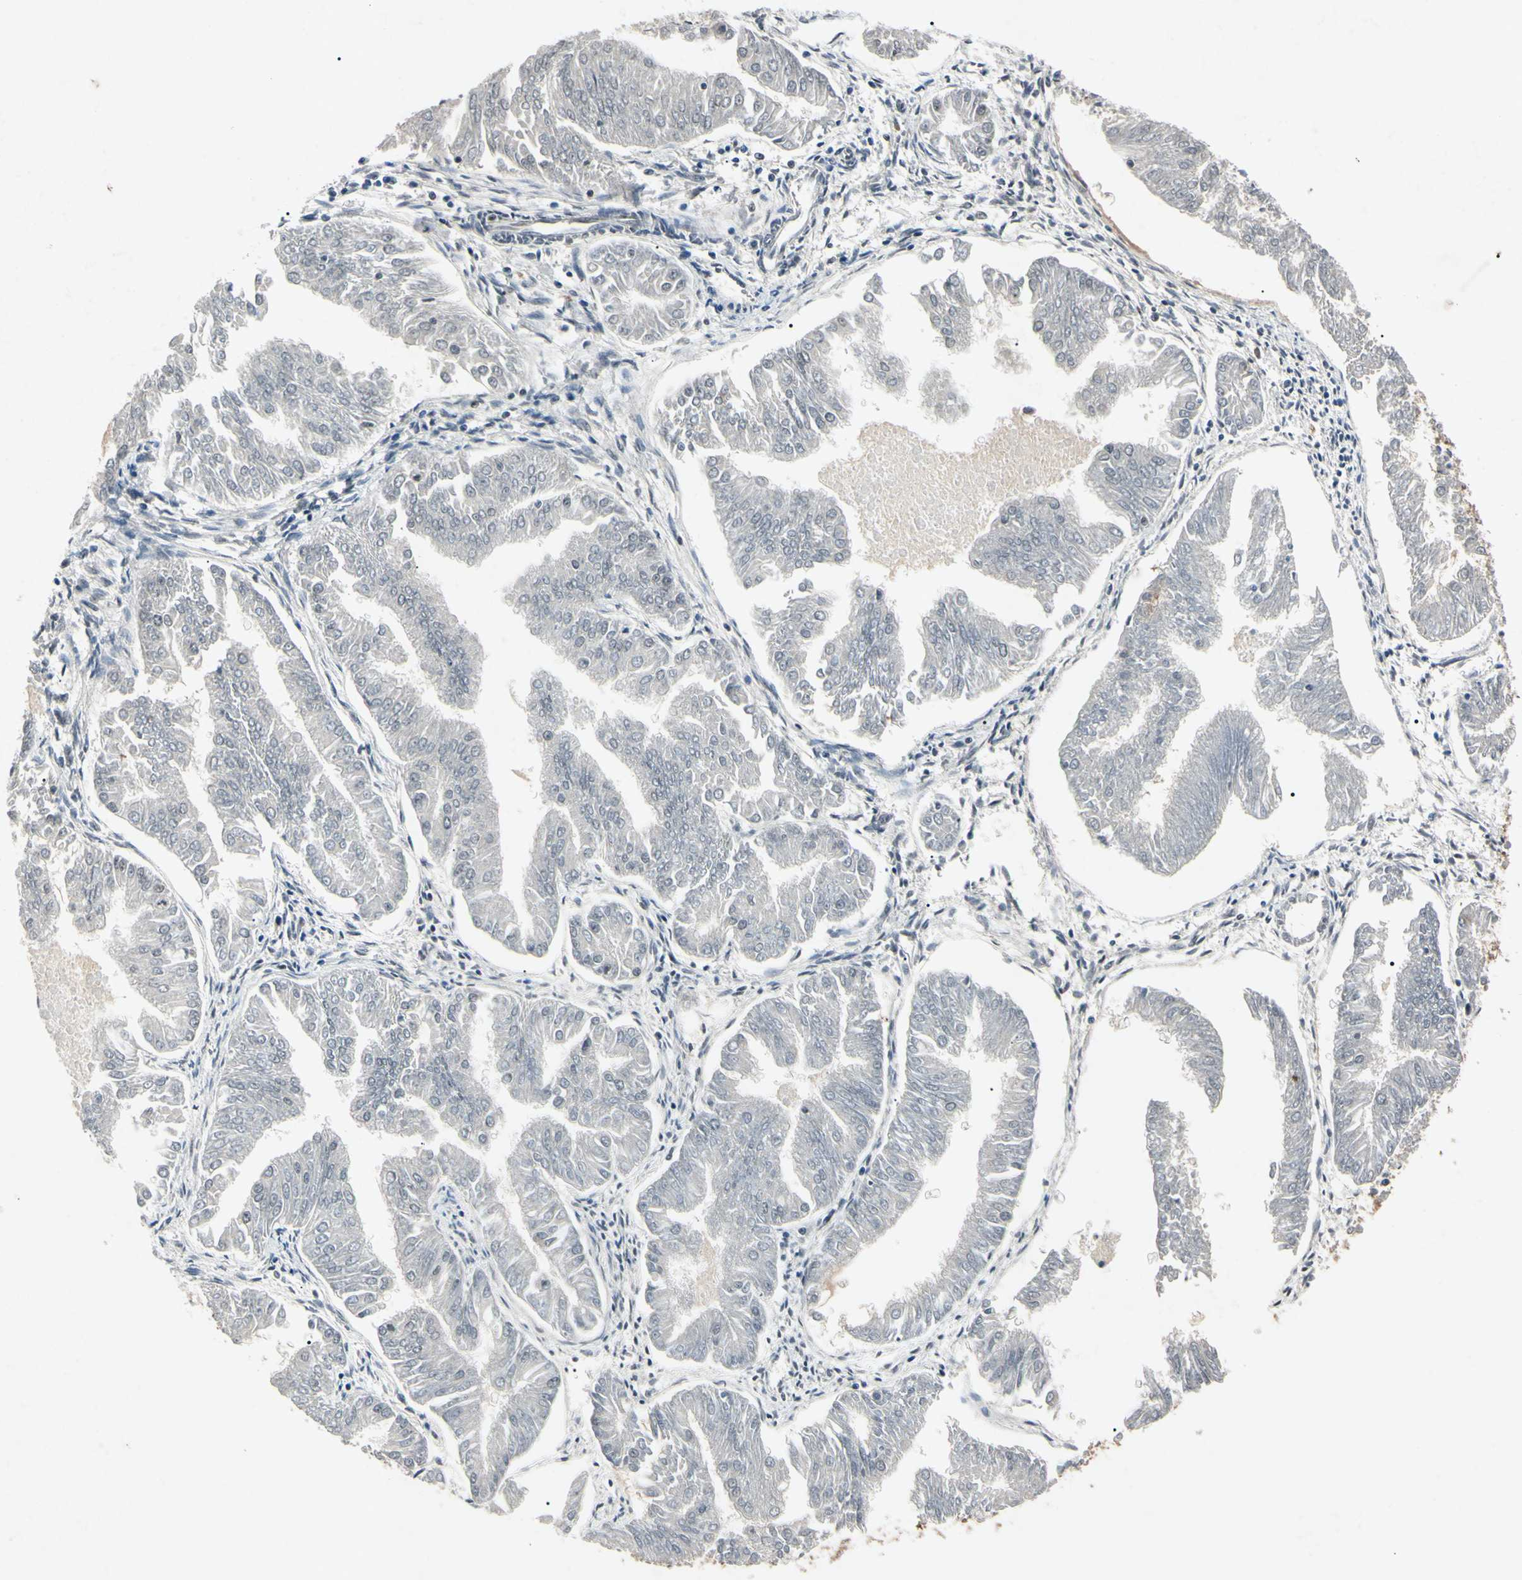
{"staining": {"intensity": "negative", "quantity": "none", "location": "none"}, "tissue": "endometrial cancer", "cell_type": "Tumor cells", "image_type": "cancer", "snomed": [{"axis": "morphology", "description": "Adenocarcinoma, NOS"}, {"axis": "topography", "description": "Endometrium"}], "caption": "The IHC micrograph has no significant expression in tumor cells of endometrial cancer tissue.", "gene": "AEBP1", "patient": {"sex": "female", "age": 53}}